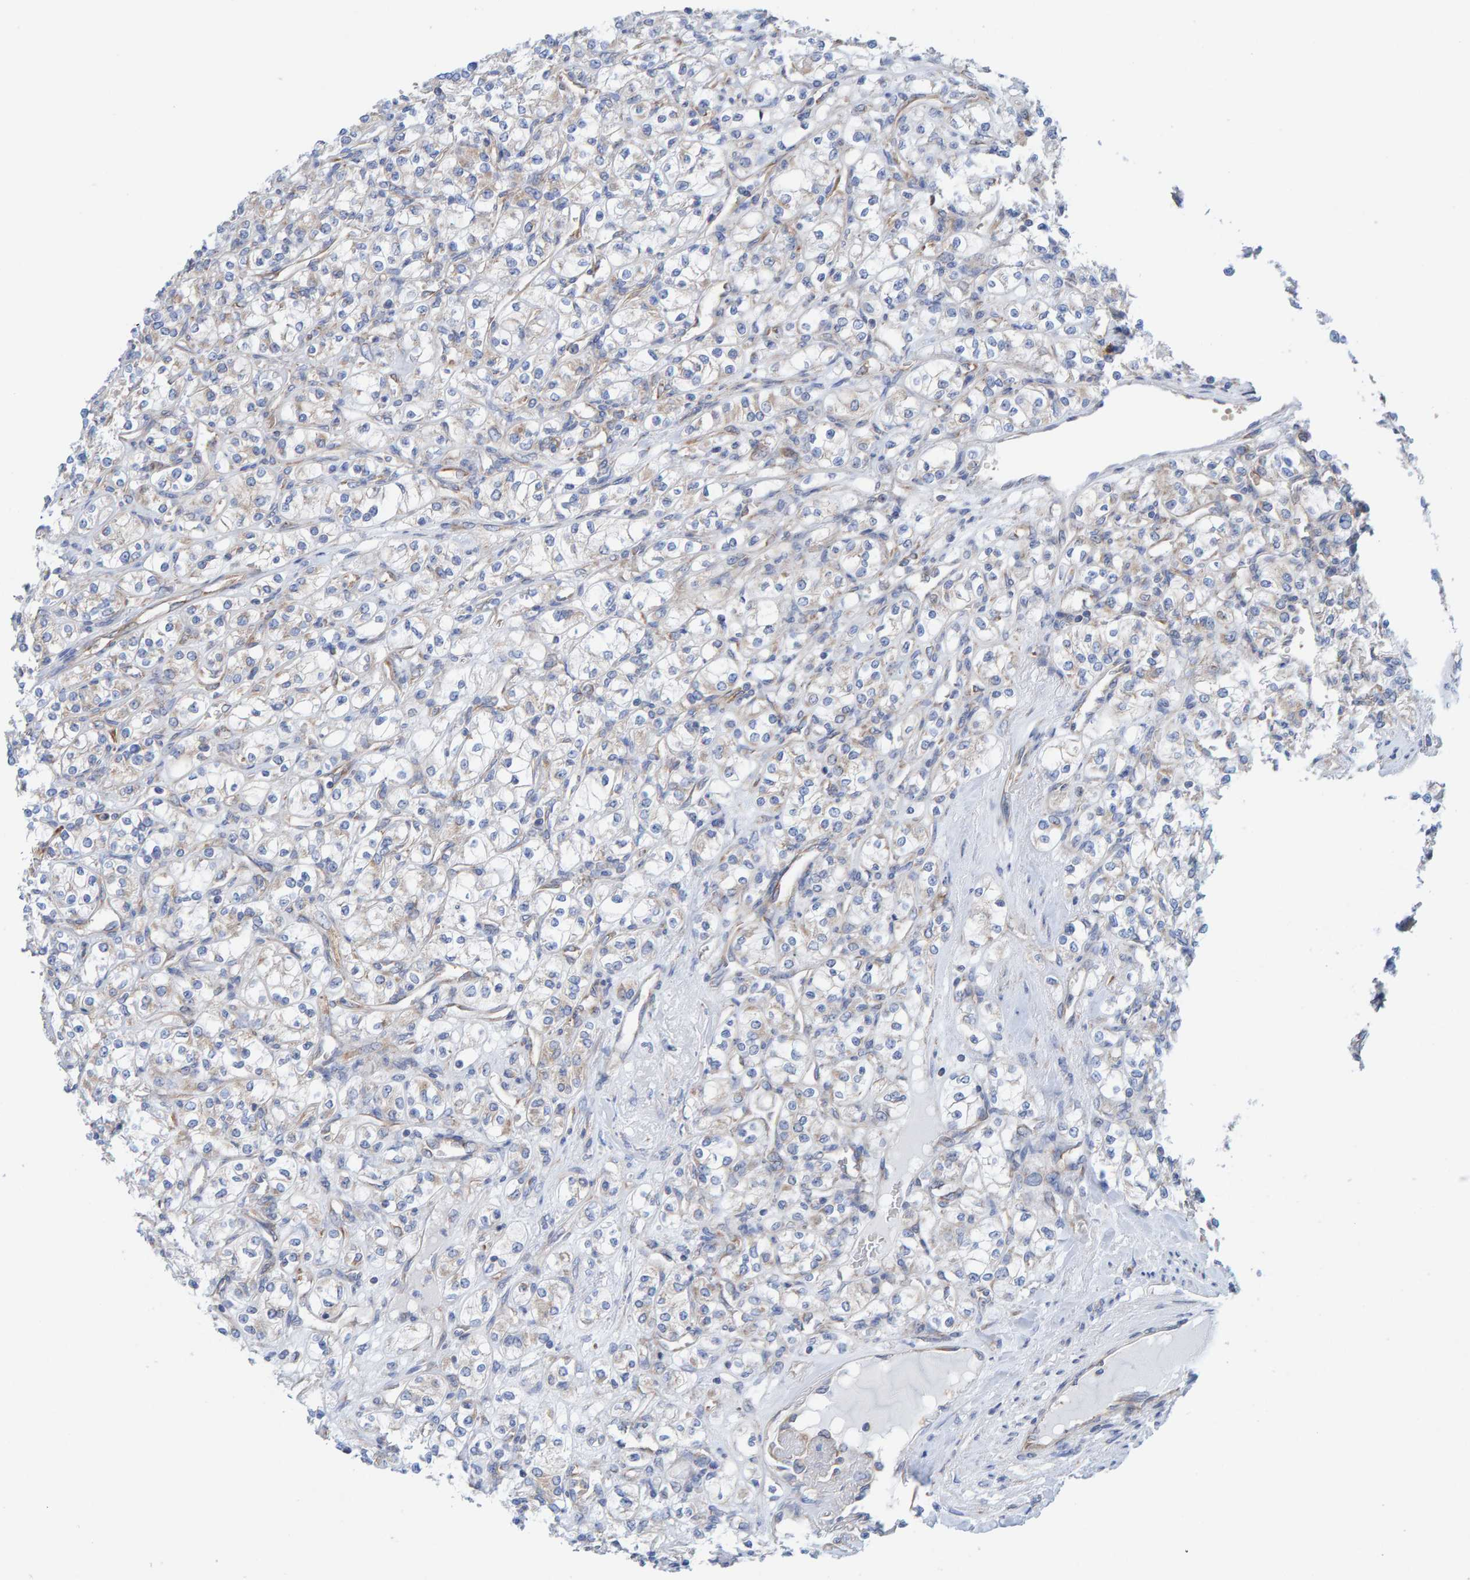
{"staining": {"intensity": "negative", "quantity": "none", "location": "none"}, "tissue": "renal cancer", "cell_type": "Tumor cells", "image_type": "cancer", "snomed": [{"axis": "morphology", "description": "Adenocarcinoma, NOS"}, {"axis": "topography", "description": "Kidney"}], "caption": "Tumor cells are negative for brown protein staining in renal cancer (adenocarcinoma).", "gene": "CDK5RAP3", "patient": {"sex": "male", "age": 77}}